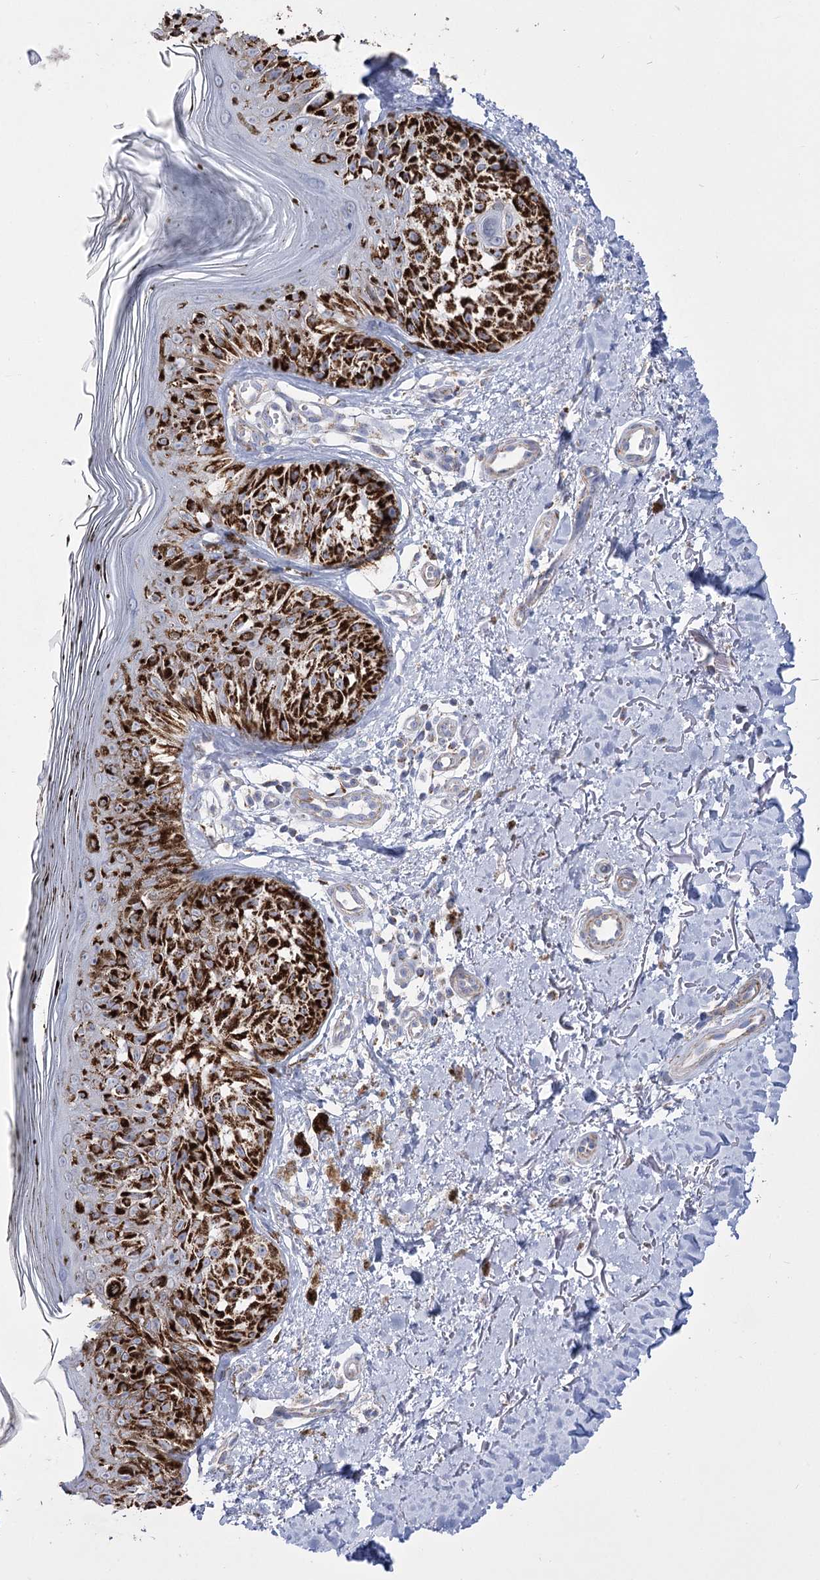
{"staining": {"intensity": "strong", "quantity": ">75%", "location": "cytoplasmic/membranous"}, "tissue": "melanoma", "cell_type": "Tumor cells", "image_type": "cancer", "snomed": [{"axis": "morphology", "description": "Malignant melanoma, NOS"}, {"axis": "topography", "description": "Skin"}], "caption": "The immunohistochemical stain labels strong cytoplasmic/membranous positivity in tumor cells of melanoma tissue.", "gene": "PDHB", "patient": {"sex": "female", "age": 50}}